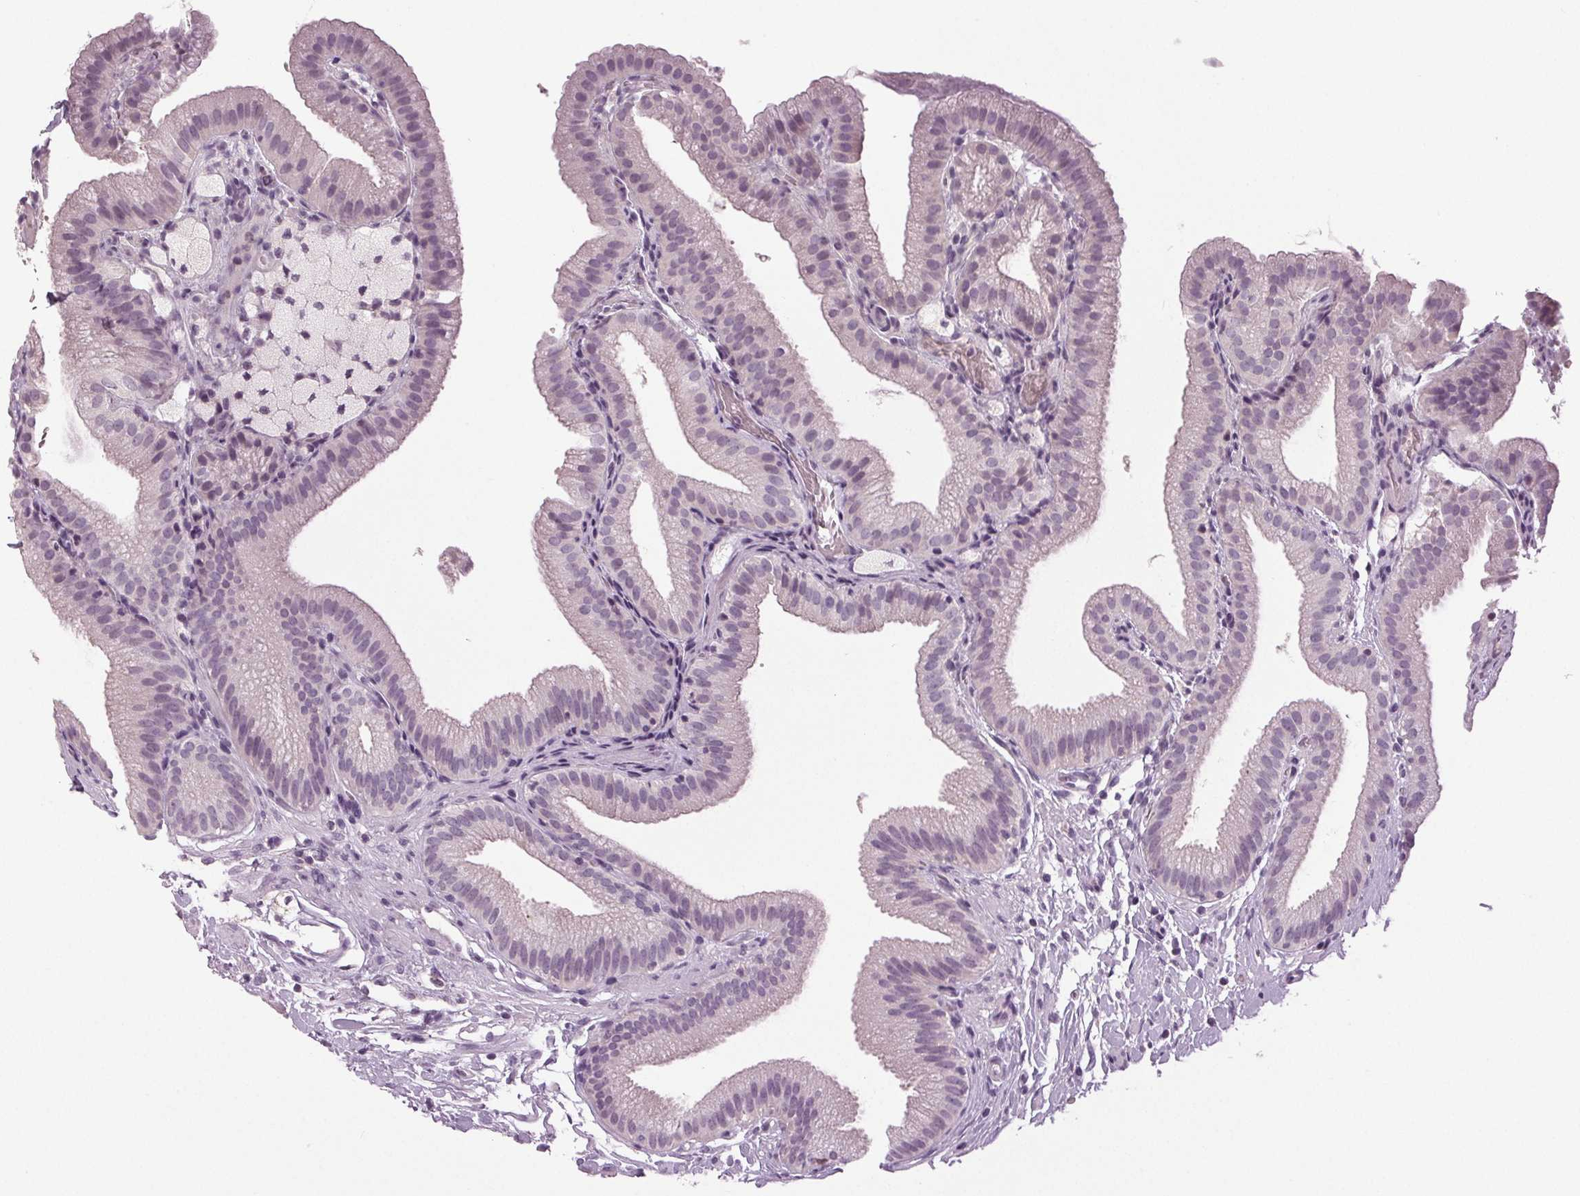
{"staining": {"intensity": "negative", "quantity": "none", "location": "none"}, "tissue": "gallbladder", "cell_type": "Glandular cells", "image_type": "normal", "snomed": [{"axis": "morphology", "description": "Normal tissue, NOS"}, {"axis": "topography", "description": "Gallbladder"}], "caption": "This is a photomicrograph of immunohistochemistry staining of benign gallbladder, which shows no expression in glandular cells. (DAB immunohistochemistry with hematoxylin counter stain).", "gene": "DNAH12", "patient": {"sex": "female", "age": 63}}